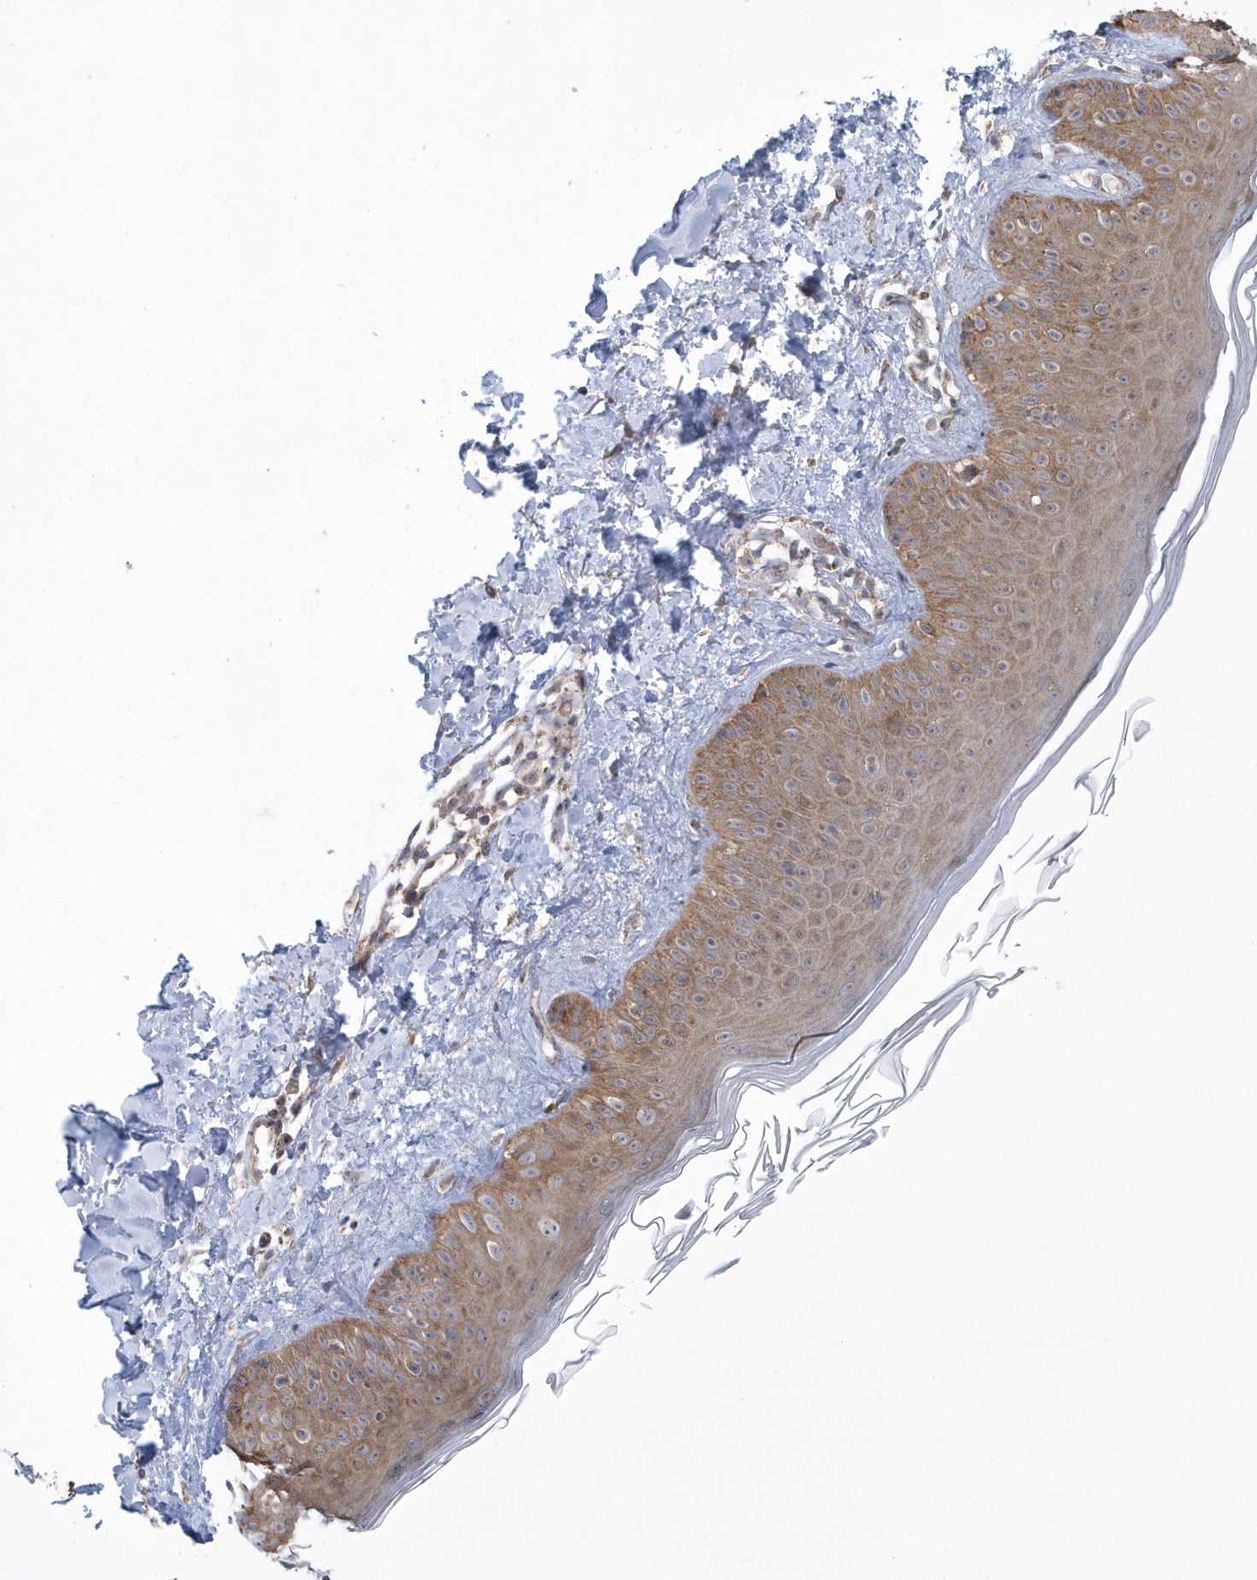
{"staining": {"intensity": "weak", "quantity": "25%-75%", "location": "cytoplasmic/membranous"}, "tissue": "skin", "cell_type": "Fibroblasts", "image_type": "normal", "snomed": [{"axis": "morphology", "description": "Normal tissue, NOS"}, {"axis": "topography", "description": "Skin"}], "caption": "Skin stained with DAB (3,3'-diaminobenzidine) immunohistochemistry exhibits low levels of weak cytoplasmic/membranous staining in about 25%-75% of fibroblasts.", "gene": "SLX9", "patient": {"sex": "male", "age": 52}}